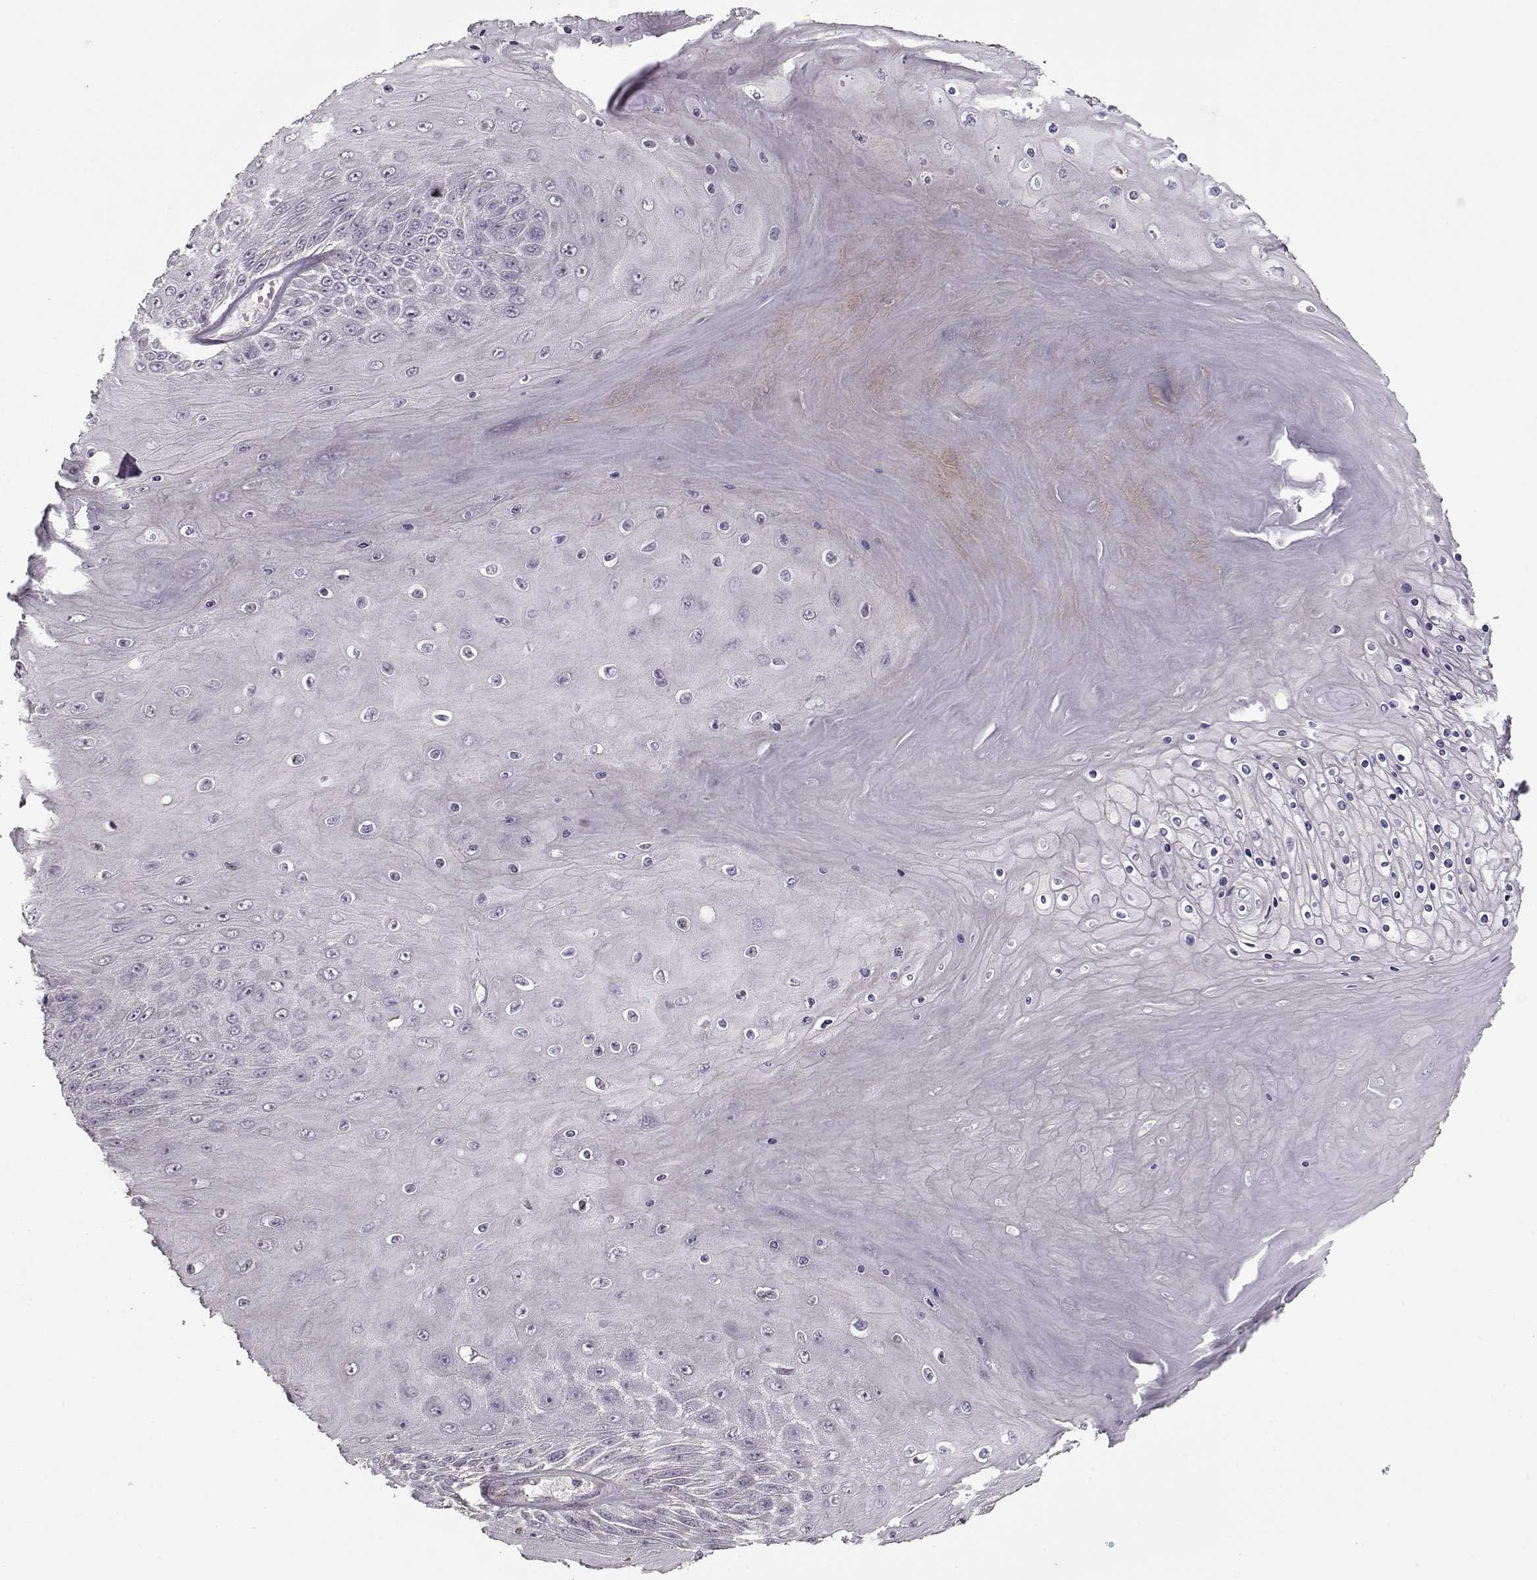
{"staining": {"intensity": "negative", "quantity": "none", "location": "none"}, "tissue": "skin cancer", "cell_type": "Tumor cells", "image_type": "cancer", "snomed": [{"axis": "morphology", "description": "Squamous cell carcinoma, NOS"}, {"axis": "topography", "description": "Skin"}], "caption": "IHC of human squamous cell carcinoma (skin) shows no expression in tumor cells. The staining is performed using DAB (3,3'-diaminobenzidine) brown chromogen with nuclei counter-stained in using hematoxylin.", "gene": "LAMA2", "patient": {"sex": "male", "age": 62}}